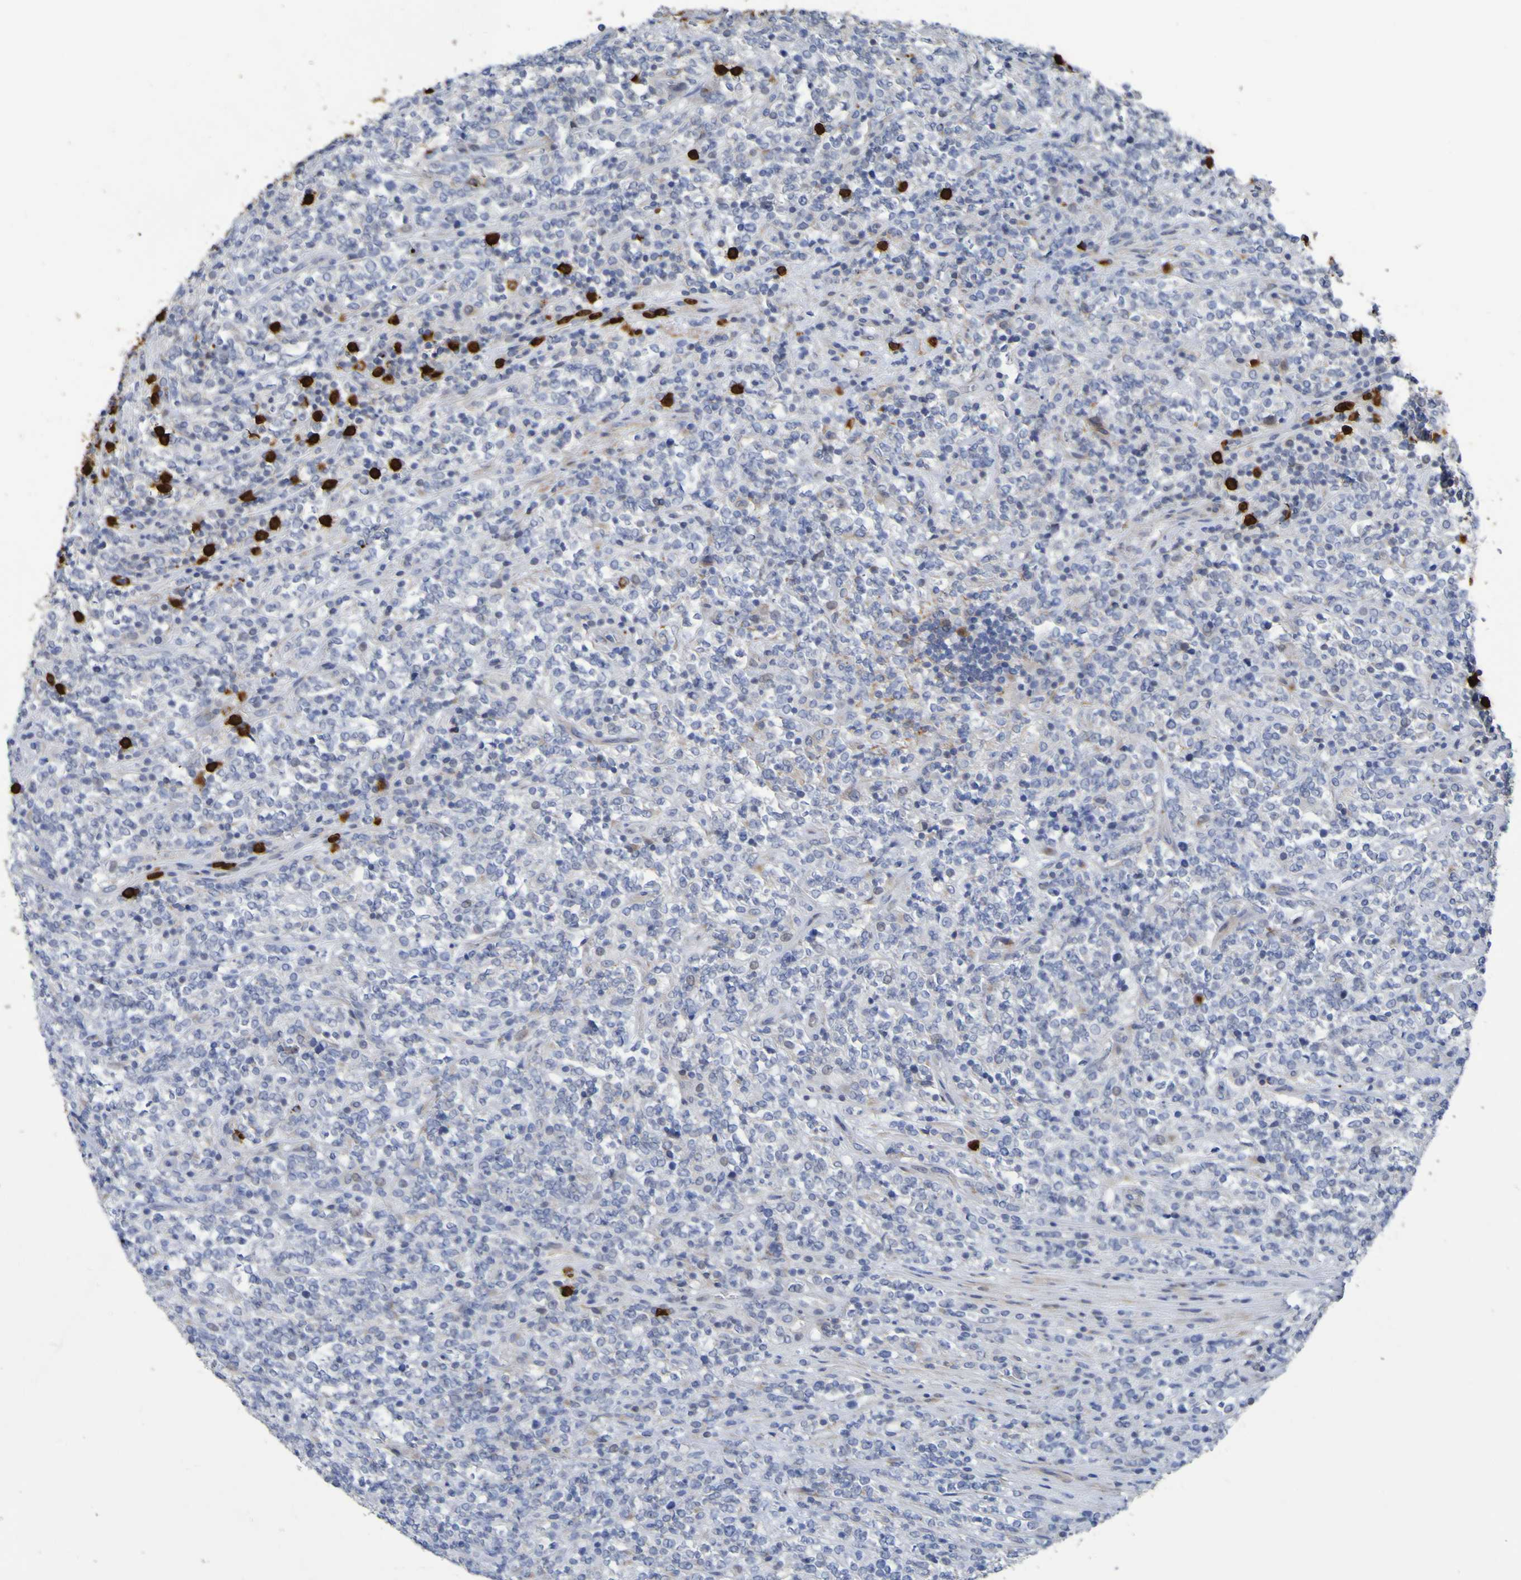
{"staining": {"intensity": "negative", "quantity": "none", "location": "none"}, "tissue": "lymphoma", "cell_type": "Tumor cells", "image_type": "cancer", "snomed": [{"axis": "morphology", "description": "Malignant lymphoma, non-Hodgkin's type, High grade"}, {"axis": "topography", "description": "Soft tissue"}], "caption": "Tumor cells are negative for protein expression in human high-grade malignant lymphoma, non-Hodgkin's type. (Brightfield microscopy of DAB (3,3'-diaminobenzidine) IHC at high magnification).", "gene": "C11orf24", "patient": {"sex": "male", "age": 18}}